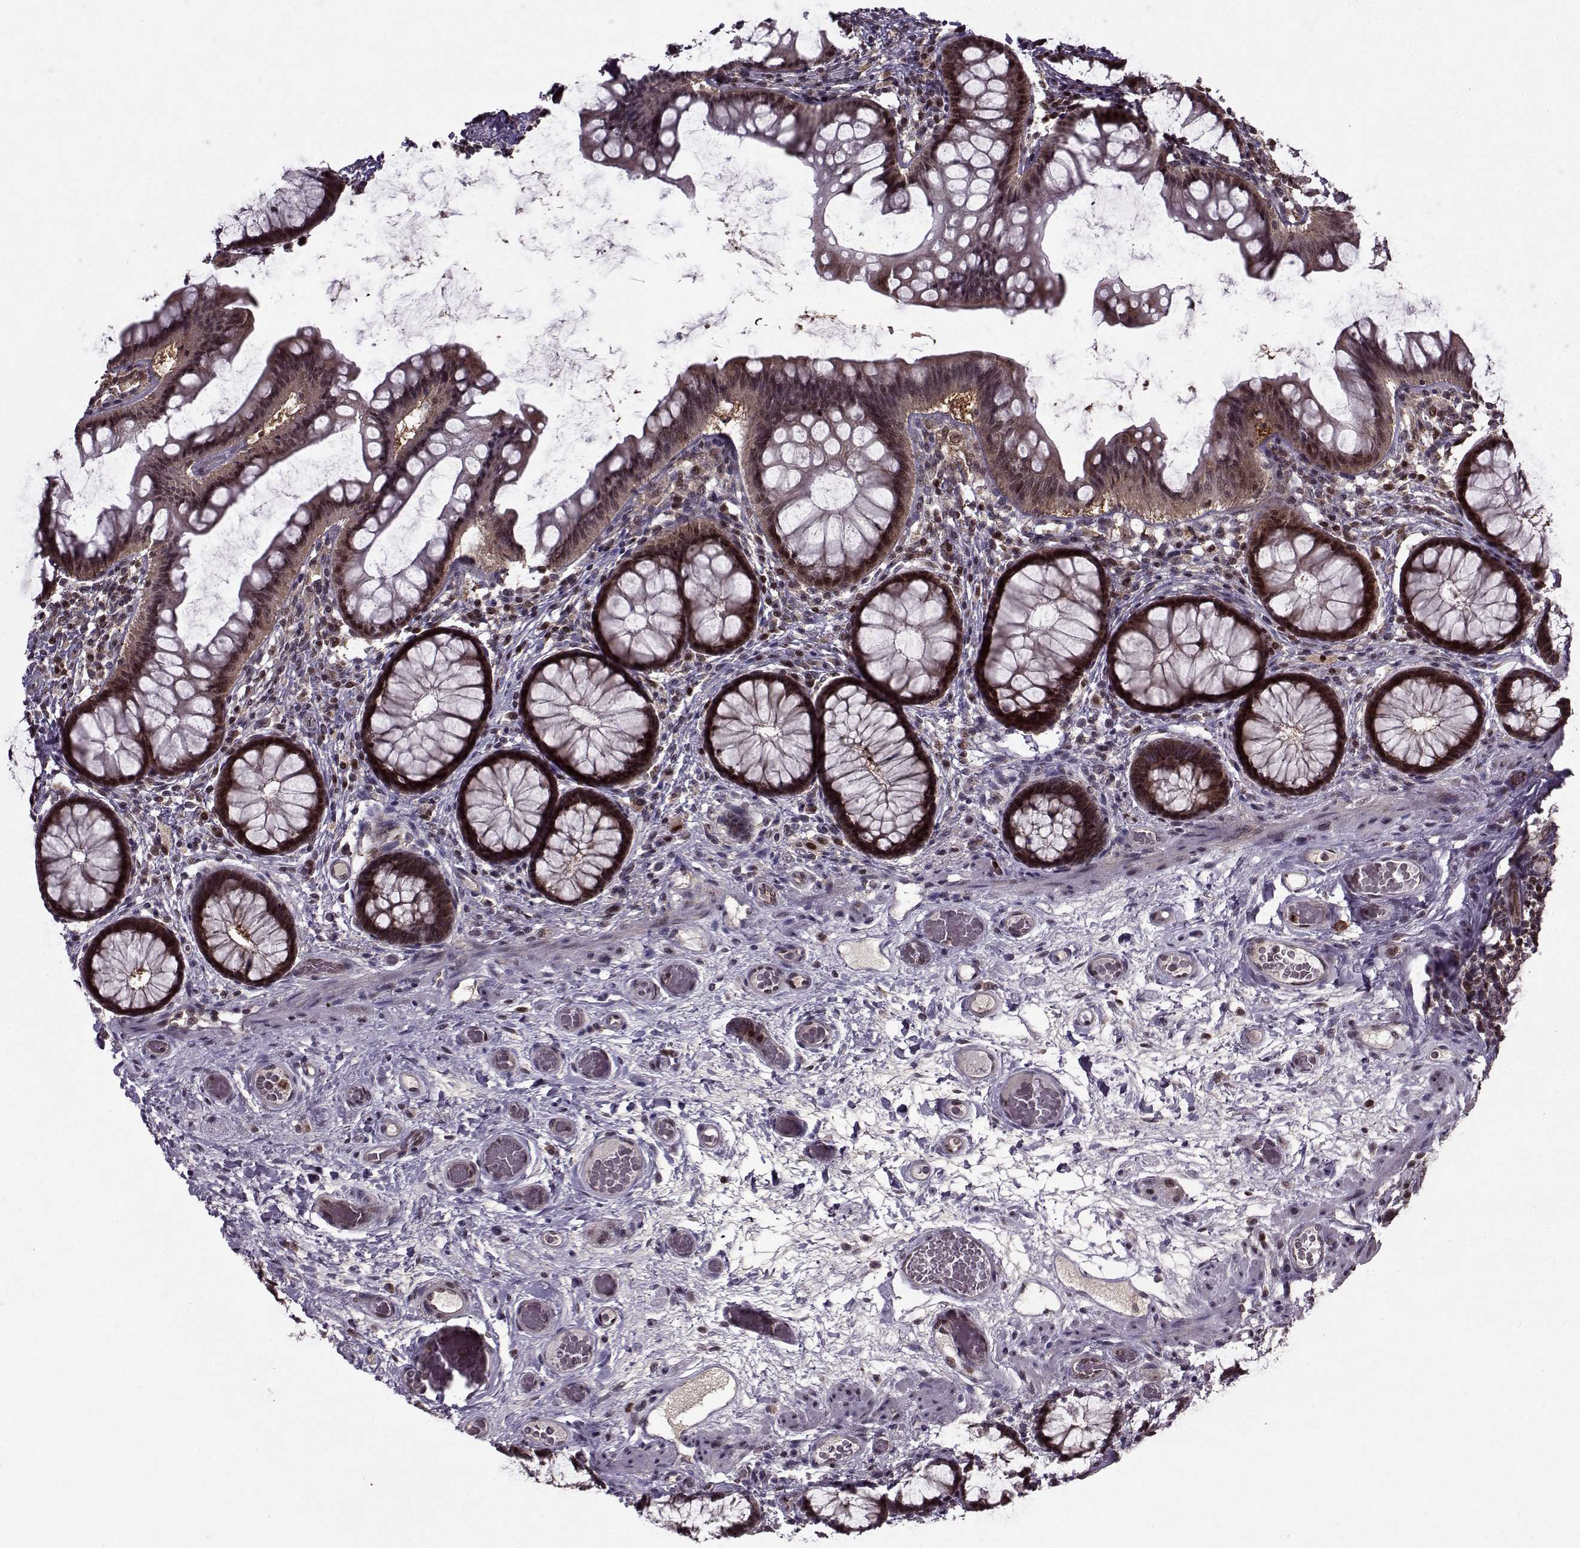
{"staining": {"intensity": "weak", "quantity": ">75%", "location": "nuclear"}, "tissue": "colon", "cell_type": "Endothelial cells", "image_type": "normal", "snomed": [{"axis": "morphology", "description": "Normal tissue, NOS"}, {"axis": "topography", "description": "Colon"}], "caption": "Colon stained with IHC reveals weak nuclear staining in approximately >75% of endothelial cells.", "gene": "PSMA7", "patient": {"sex": "female", "age": 65}}